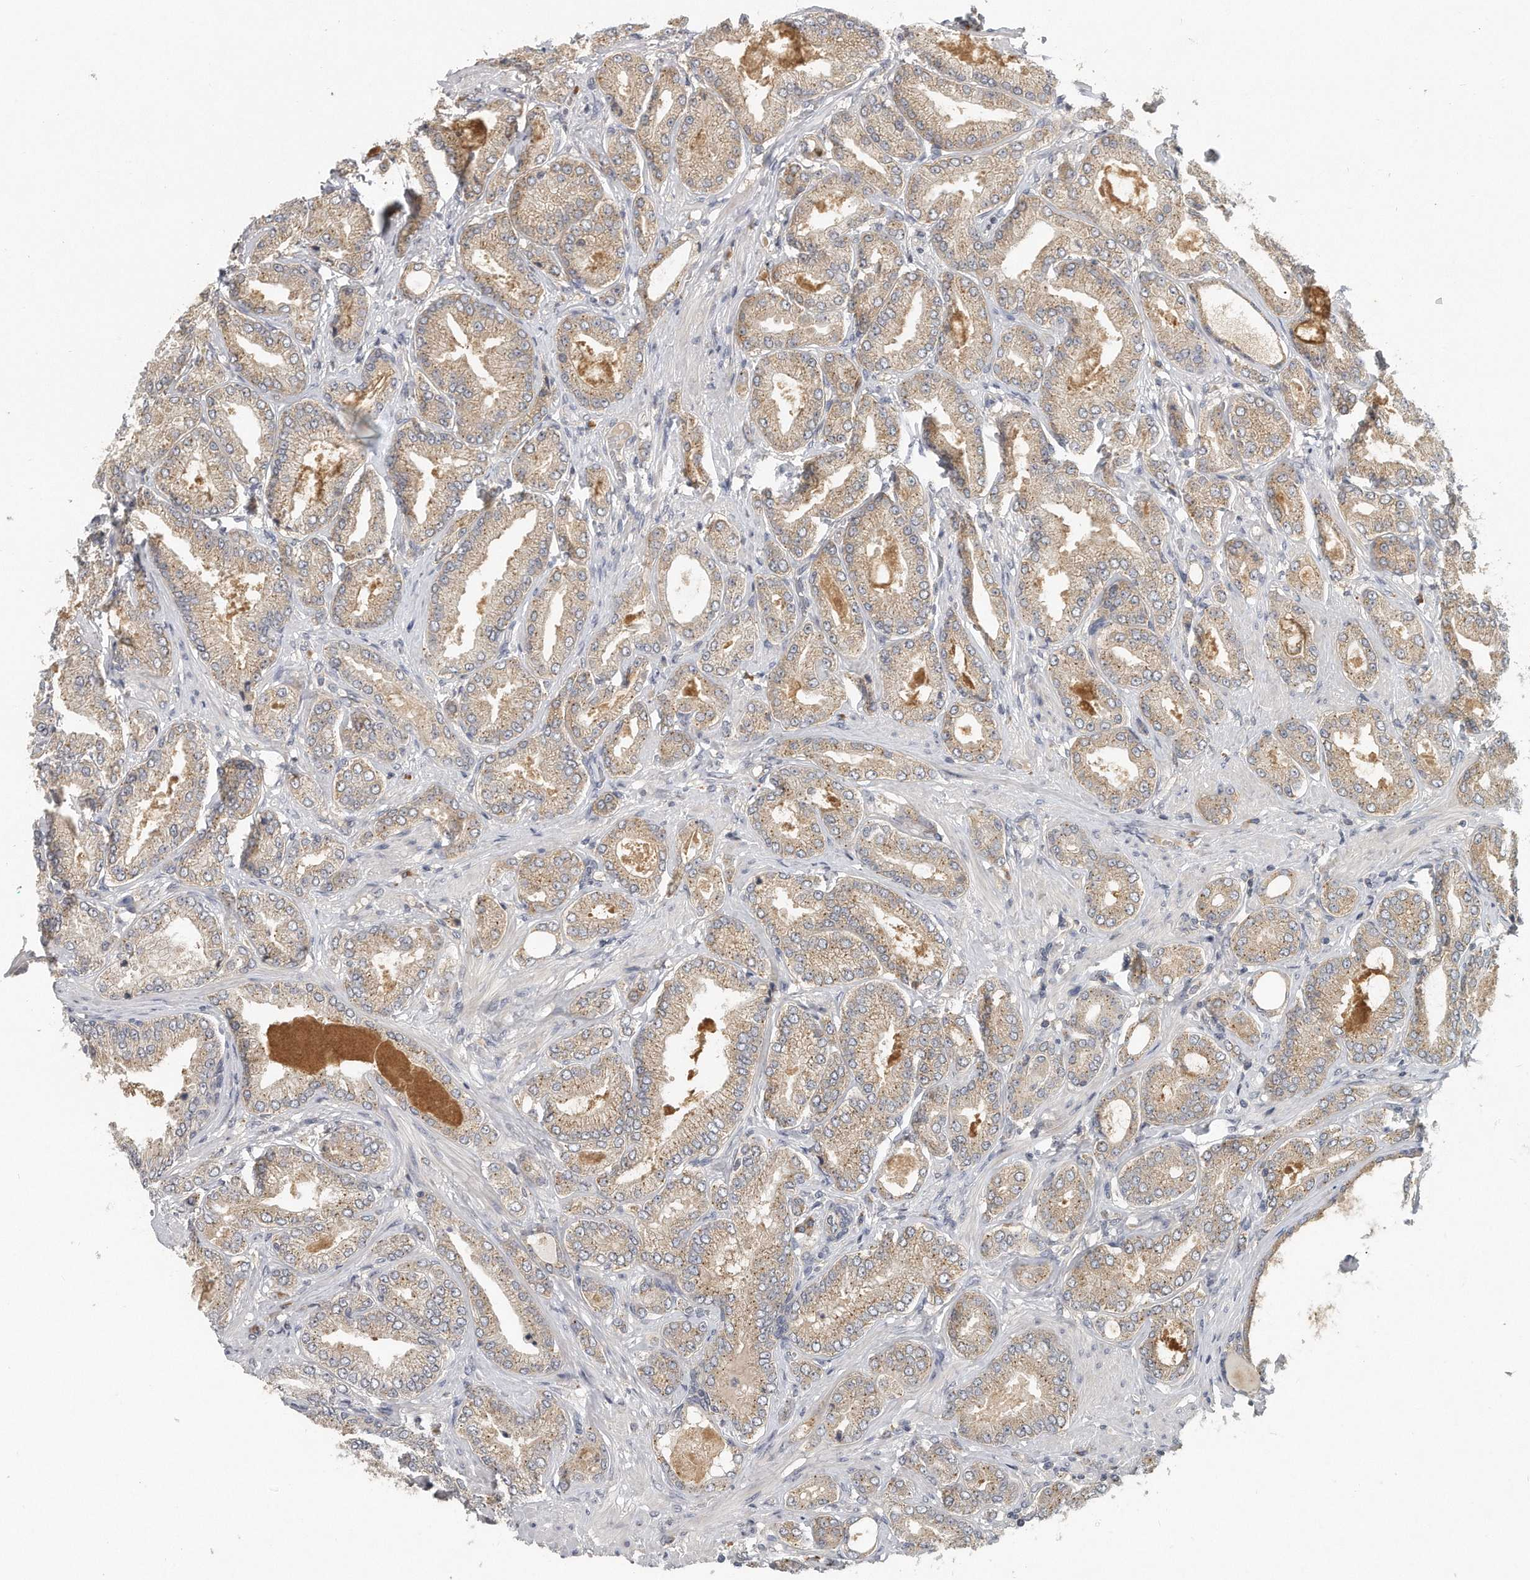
{"staining": {"intensity": "weak", "quantity": "25%-75%", "location": "cytoplasmic/membranous"}, "tissue": "prostate cancer", "cell_type": "Tumor cells", "image_type": "cancer", "snomed": [{"axis": "morphology", "description": "Adenocarcinoma, Low grade"}, {"axis": "topography", "description": "Prostate"}], "caption": "A micrograph of prostate cancer (low-grade adenocarcinoma) stained for a protein reveals weak cytoplasmic/membranous brown staining in tumor cells.", "gene": "TRAPPC14", "patient": {"sex": "male", "age": 63}}